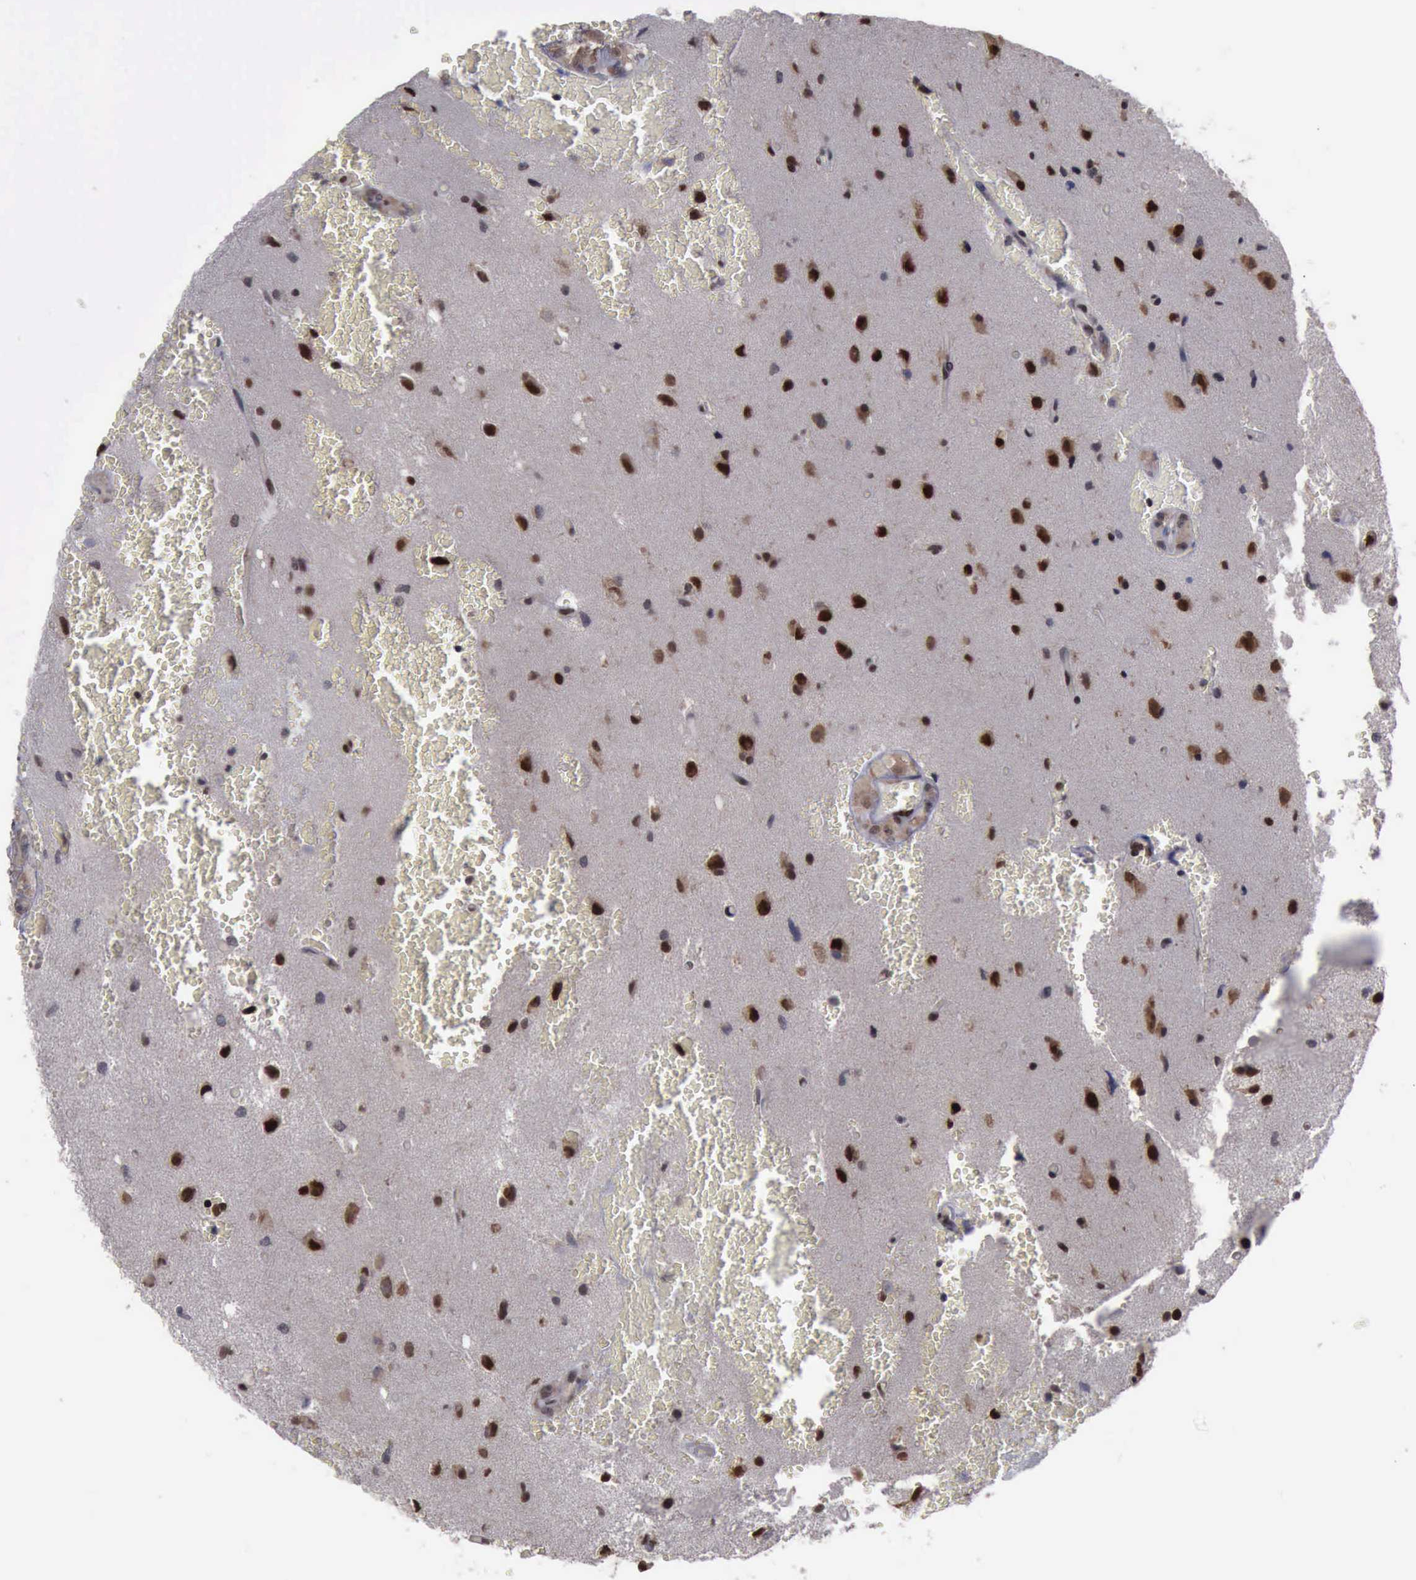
{"staining": {"intensity": "strong", "quantity": ">75%", "location": "cytoplasmic/membranous,nuclear"}, "tissue": "glioma", "cell_type": "Tumor cells", "image_type": "cancer", "snomed": [{"axis": "morphology", "description": "Glioma, malignant, High grade"}, {"axis": "topography", "description": "Brain"}], "caption": "About >75% of tumor cells in human high-grade glioma (malignant) exhibit strong cytoplasmic/membranous and nuclear protein staining as visualized by brown immunohistochemical staining.", "gene": "RTCB", "patient": {"sex": "male", "age": 48}}